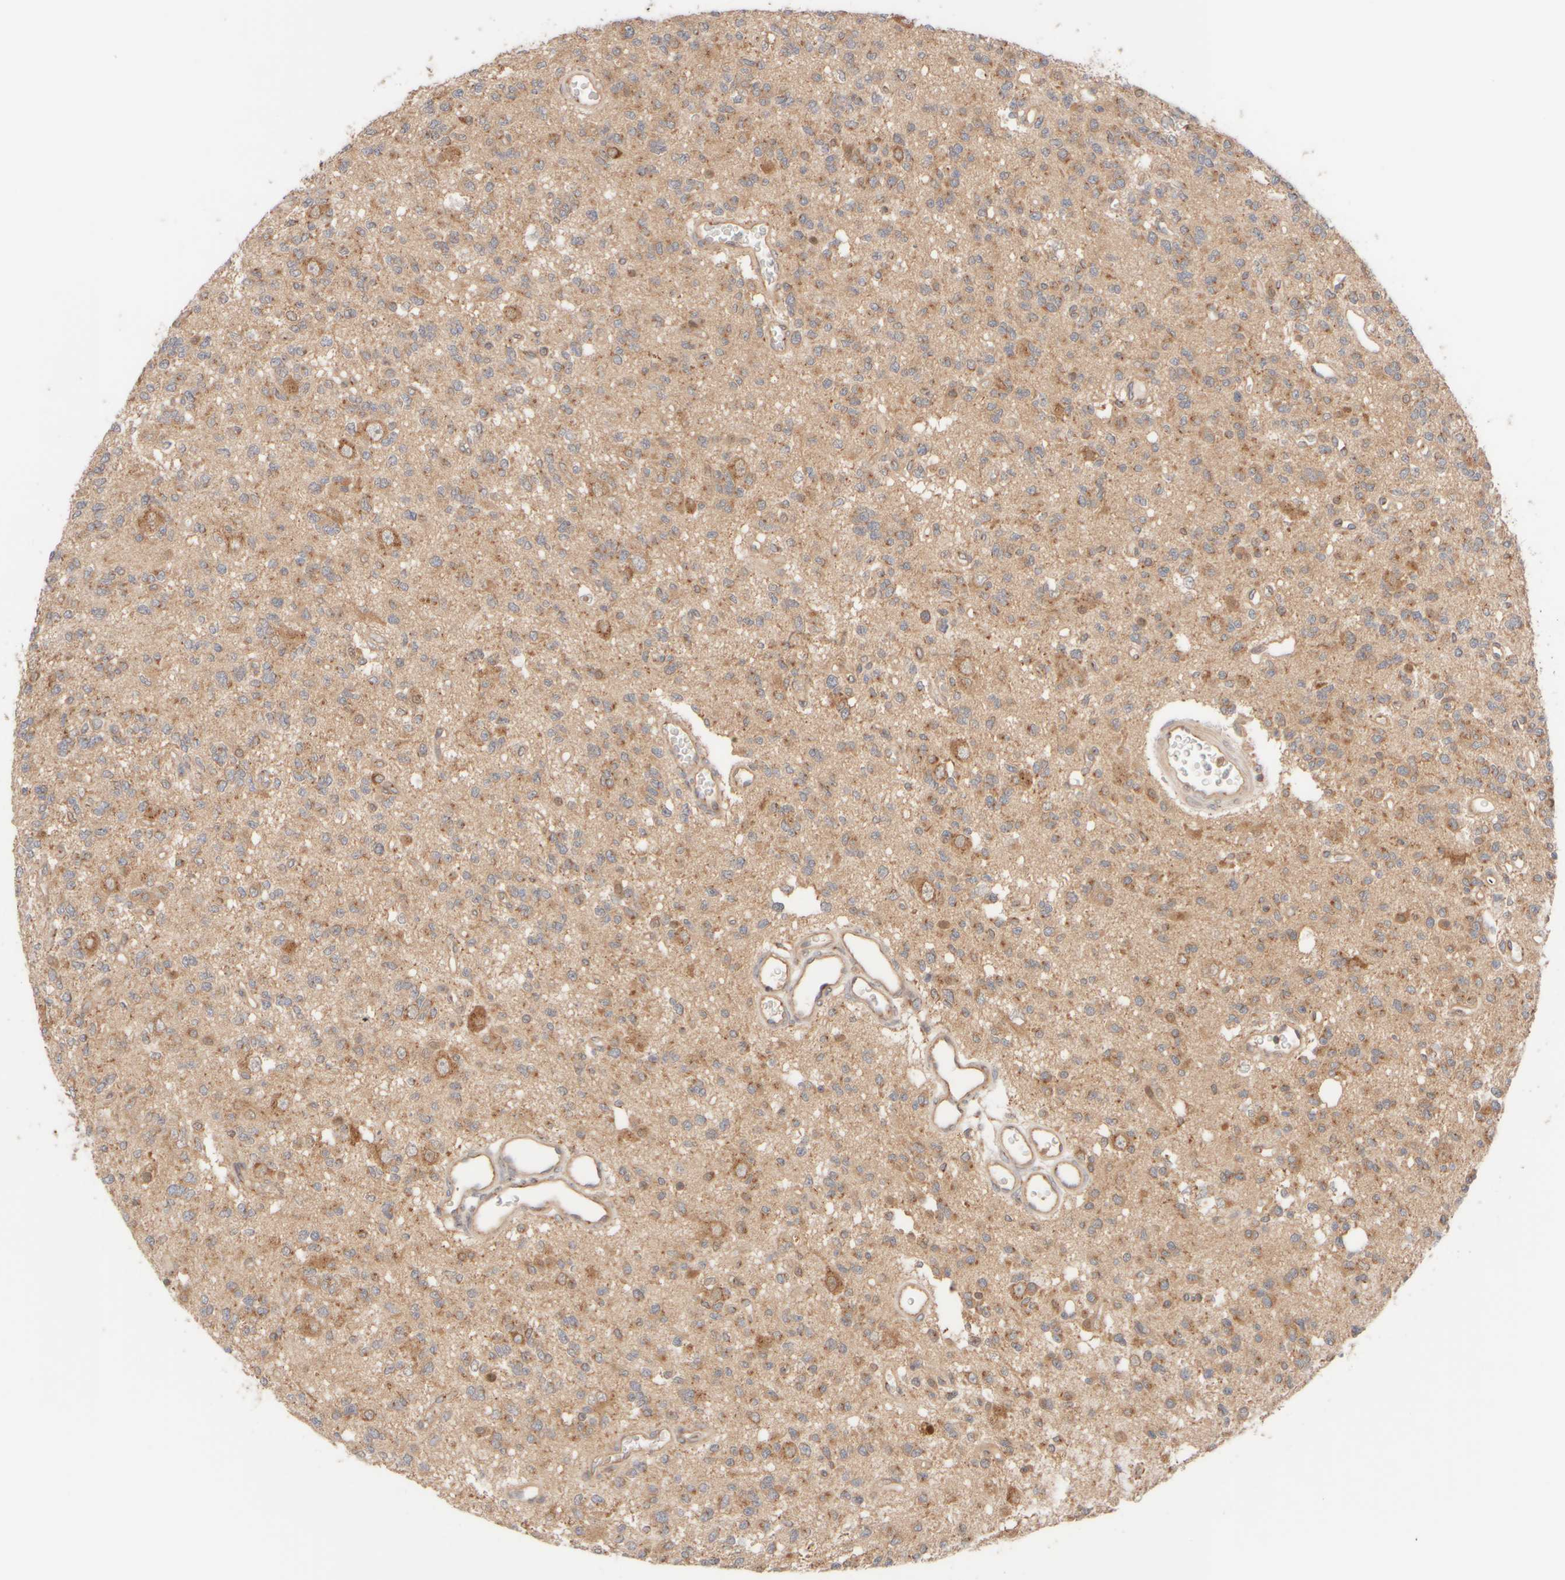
{"staining": {"intensity": "weak", "quantity": ">75%", "location": "cytoplasmic/membranous"}, "tissue": "glioma", "cell_type": "Tumor cells", "image_type": "cancer", "snomed": [{"axis": "morphology", "description": "Glioma, malignant, Low grade"}, {"axis": "topography", "description": "Brain"}], "caption": "Protein expression analysis of human glioma reveals weak cytoplasmic/membranous expression in approximately >75% of tumor cells. (DAB = brown stain, brightfield microscopy at high magnification).", "gene": "RABEP1", "patient": {"sex": "male", "age": 38}}